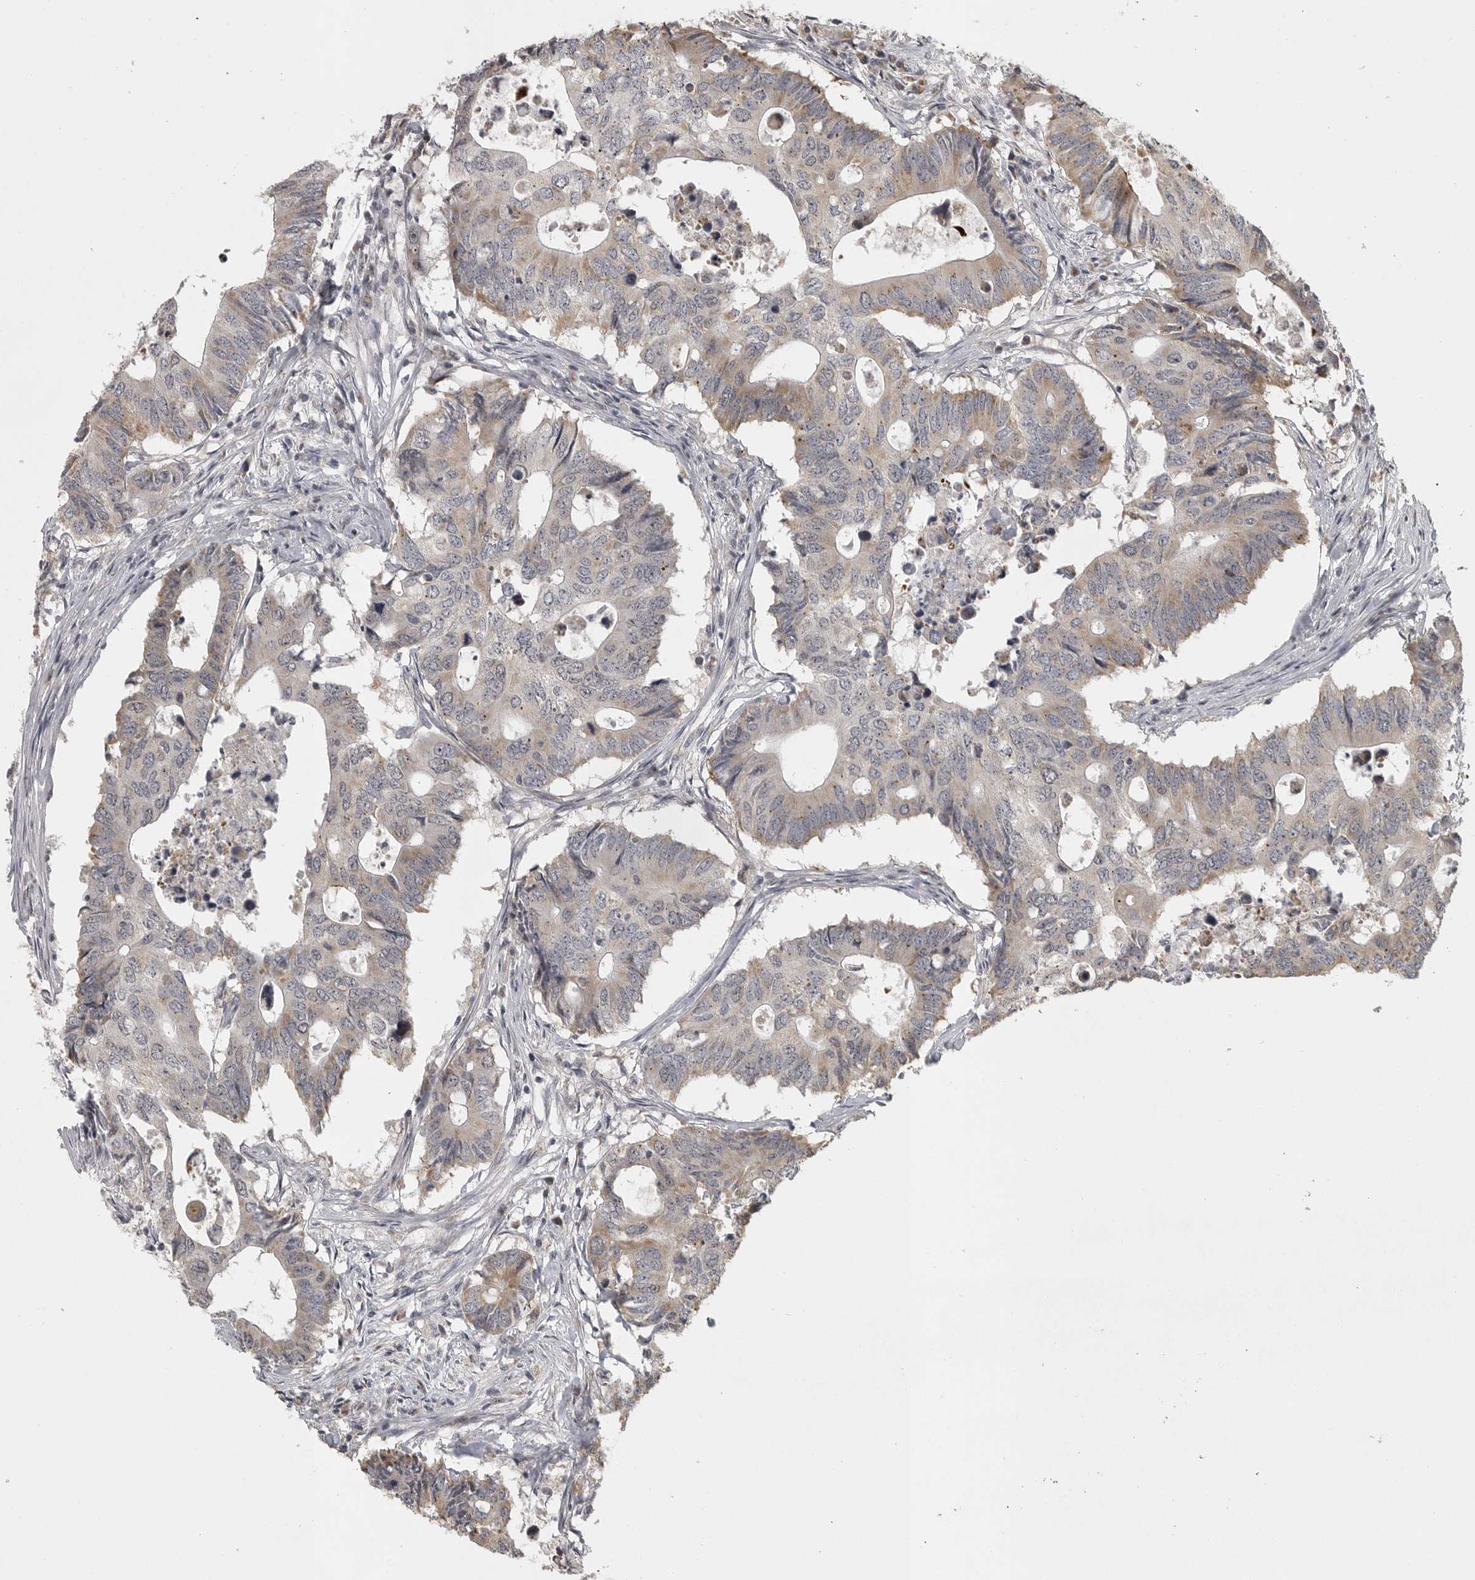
{"staining": {"intensity": "weak", "quantity": "<25%", "location": "cytoplasmic/membranous"}, "tissue": "colorectal cancer", "cell_type": "Tumor cells", "image_type": "cancer", "snomed": [{"axis": "morphology", "description": "Adenocarcinoma, NOS"}, {"axis": "topography", "description": "Colon"}], "caption": "High magnification brightfield microscopy of colorectal cancer (adenocarcinoma) stained with DAB (3,3'-diaminobenzidine) (brown) and counterstained with hematoxylin (blue): tumor cells show no significant positivity.", "gene": "POLE2", "patient": {"sex": "male", "age": 71}}